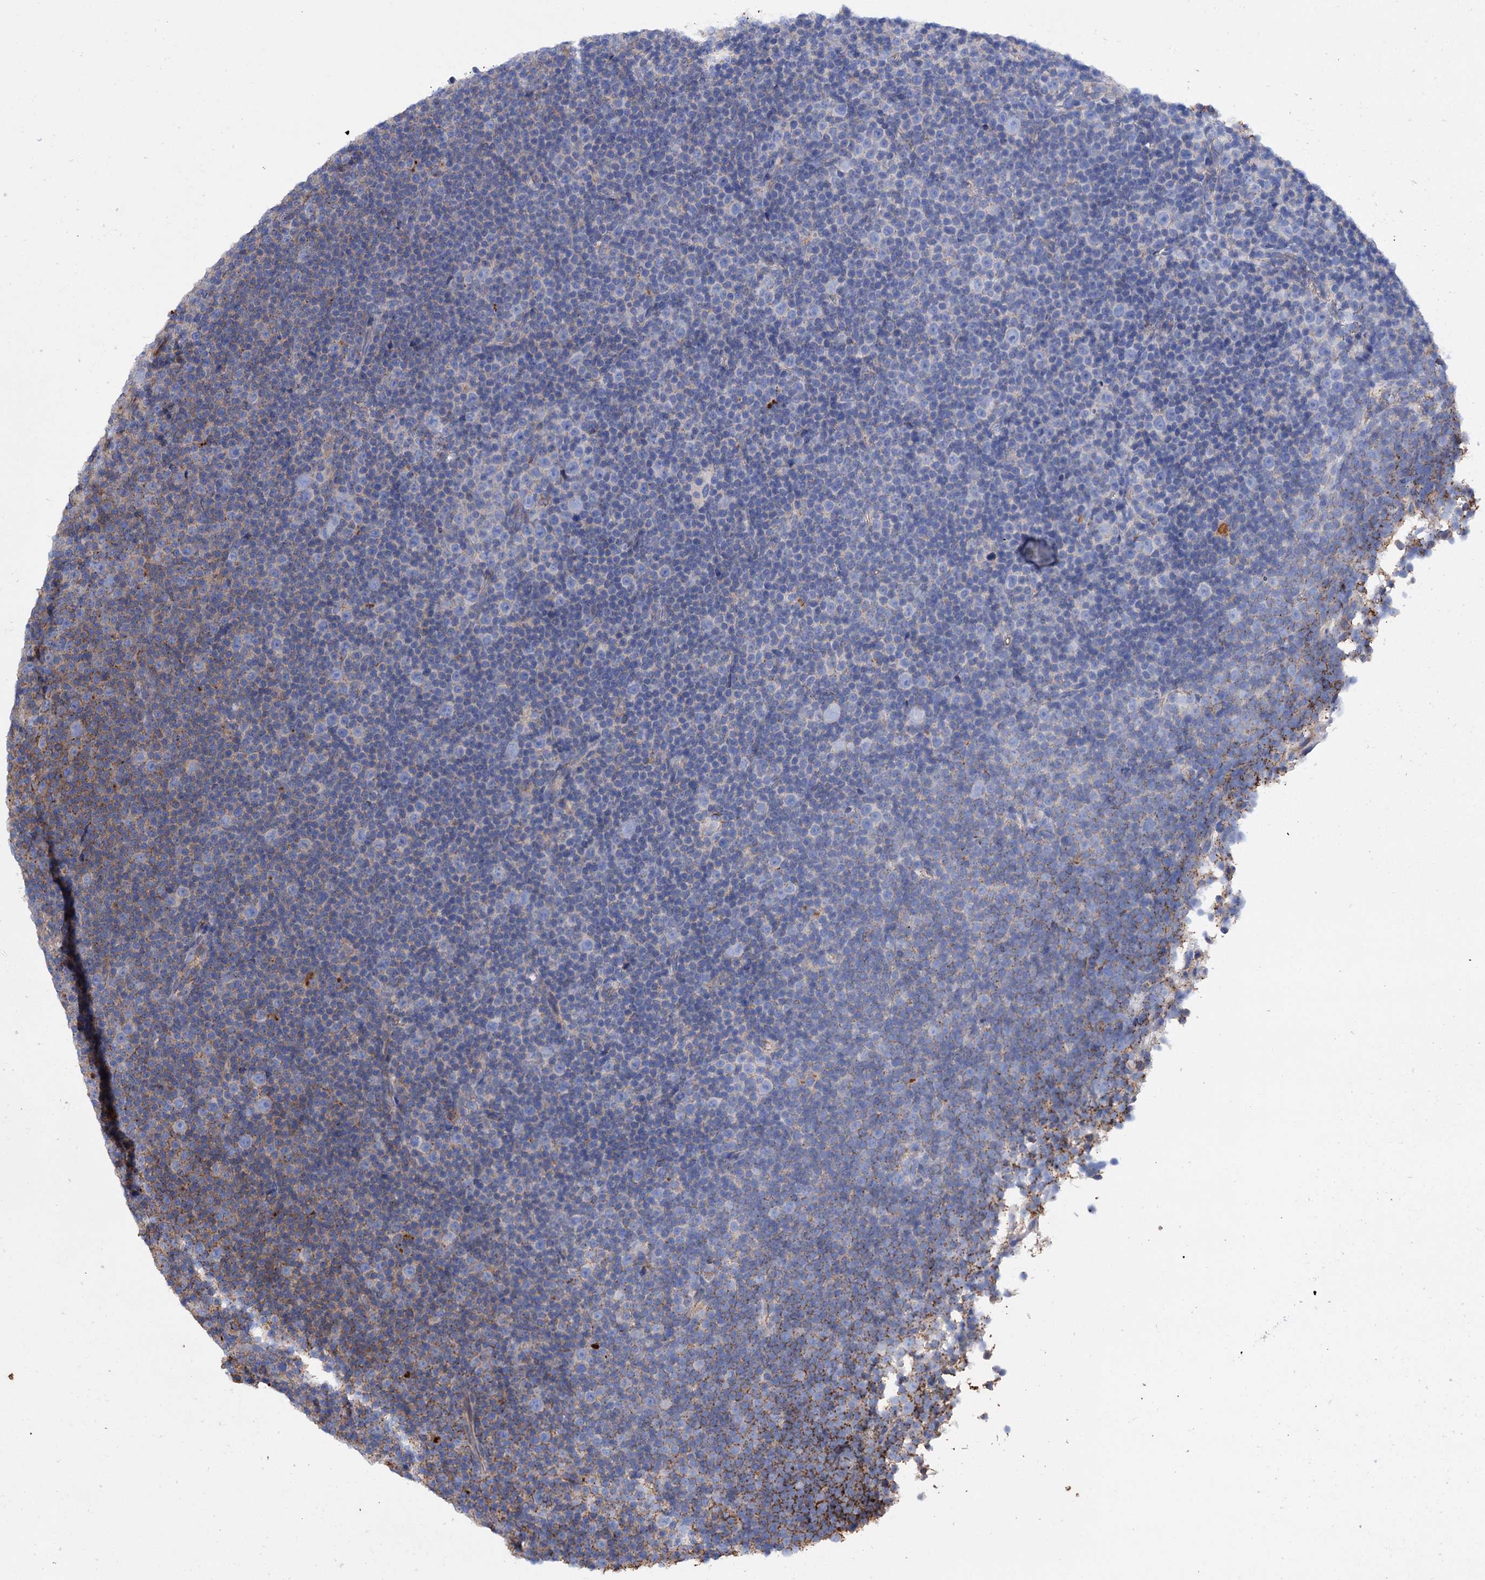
{"staining": {"intensity": "negative", "quantity": "none", "location": "none"}, "tissue": "lymphoma", "cell_type": "Tumor cells", "image_type": "cancer", "snomed": [{"axis": "morphology", "description": "Malignant lymphoma, non-Hodgkin's type, Low grade"}, {"axis": "topography", "description": "Lymph node"}], "caption": "DAB (3,3'-diaminobenzidine) immunohistochemical staining of lymphoma reveals no significant expression in tumor cells.", "gene": "SCPEP1", "patient": {"sex": "female", "age": 67}}